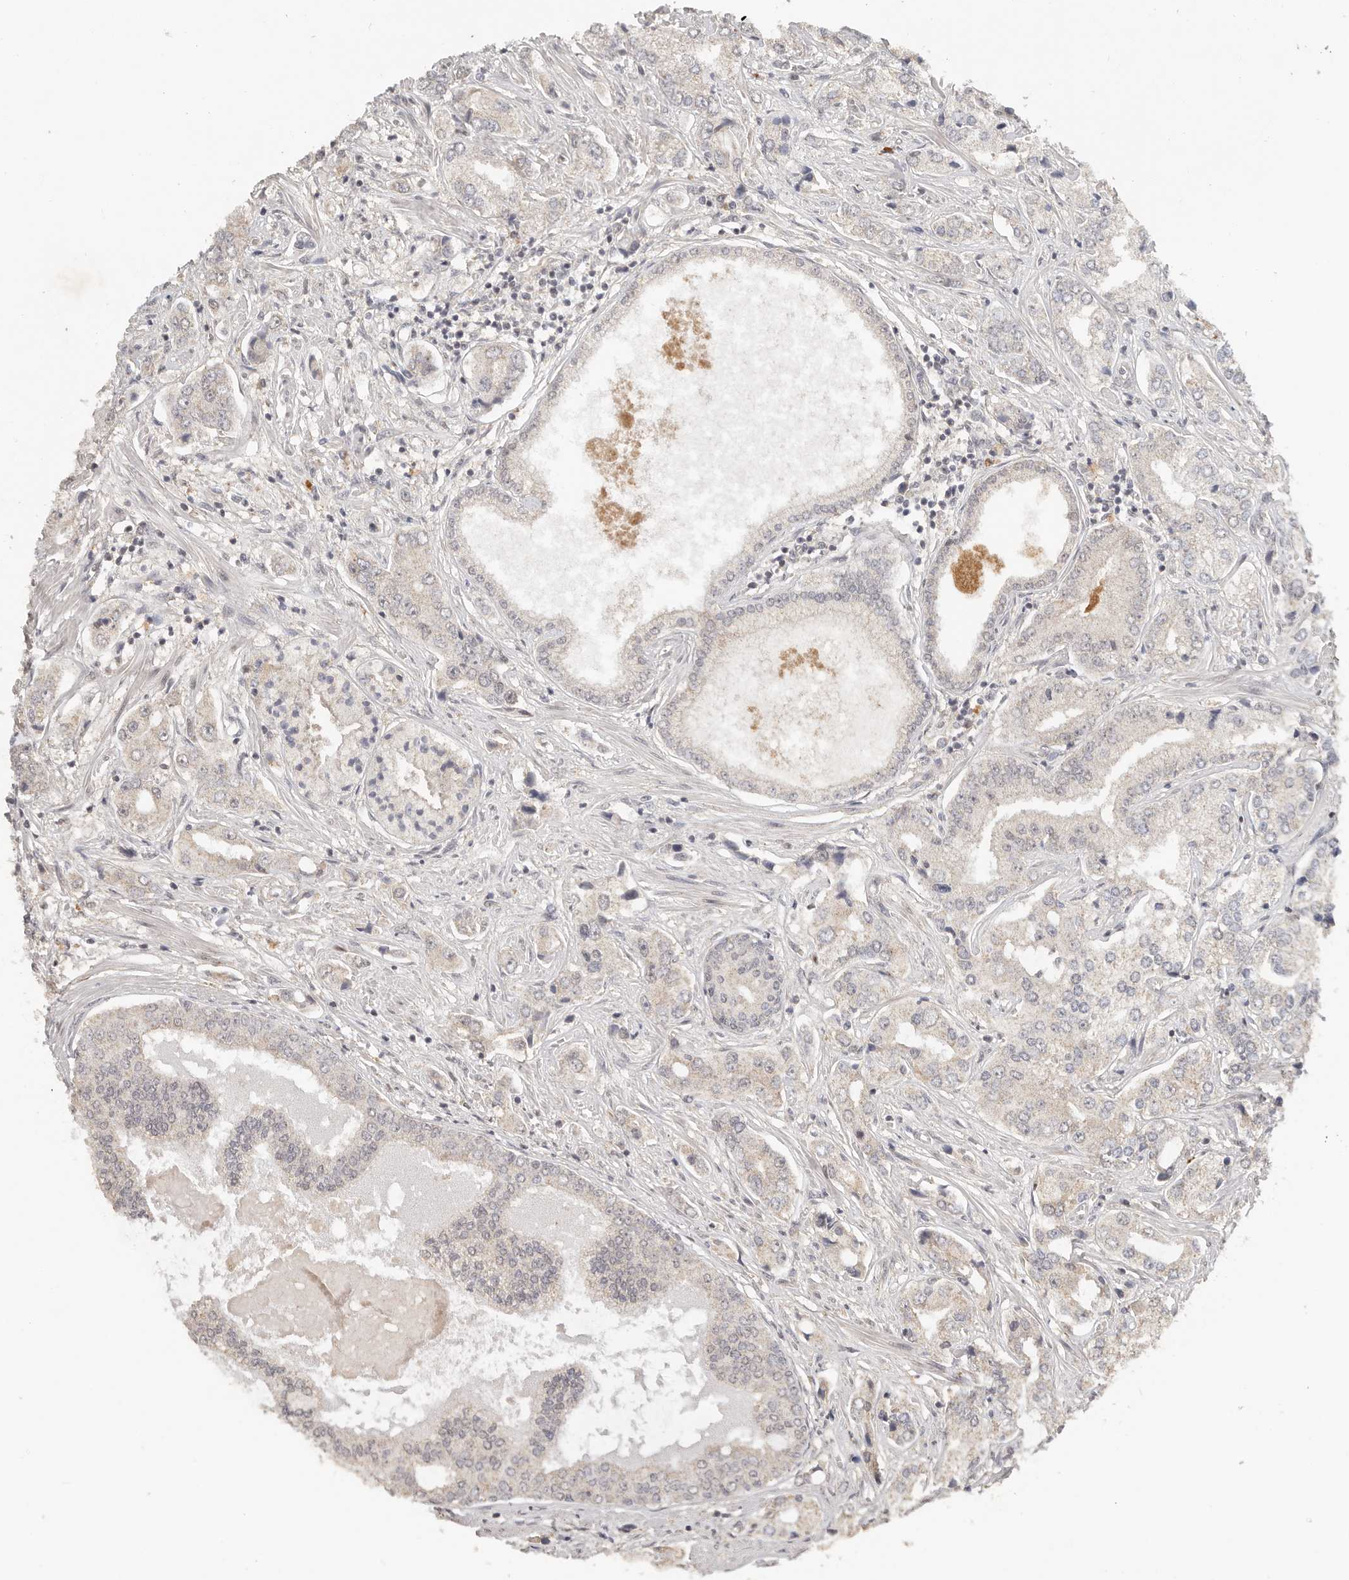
{"staining": {"intensity": "weak", "quantity": "<25%", "location": "cytoplasmic/membranous"}, "tissue": "prostate cancer", "cell_type": "Tumor cells", "image_type": "cancer", "snomed": [{"axis": "morphology", "description": "Adenocarcinoma, High grade"}, {"axis": "topography", "description": "Prostate"}], "caption": "Immunohistochemistry photomicrograph of neoplastic tissue: adenocarcinoma (high-grade) (prostate) stained with DAB demonstrates no significant protein expression in tumor cells.", "gene": "SEC14L1", "patient": {"sex": "male", "age": 66}}